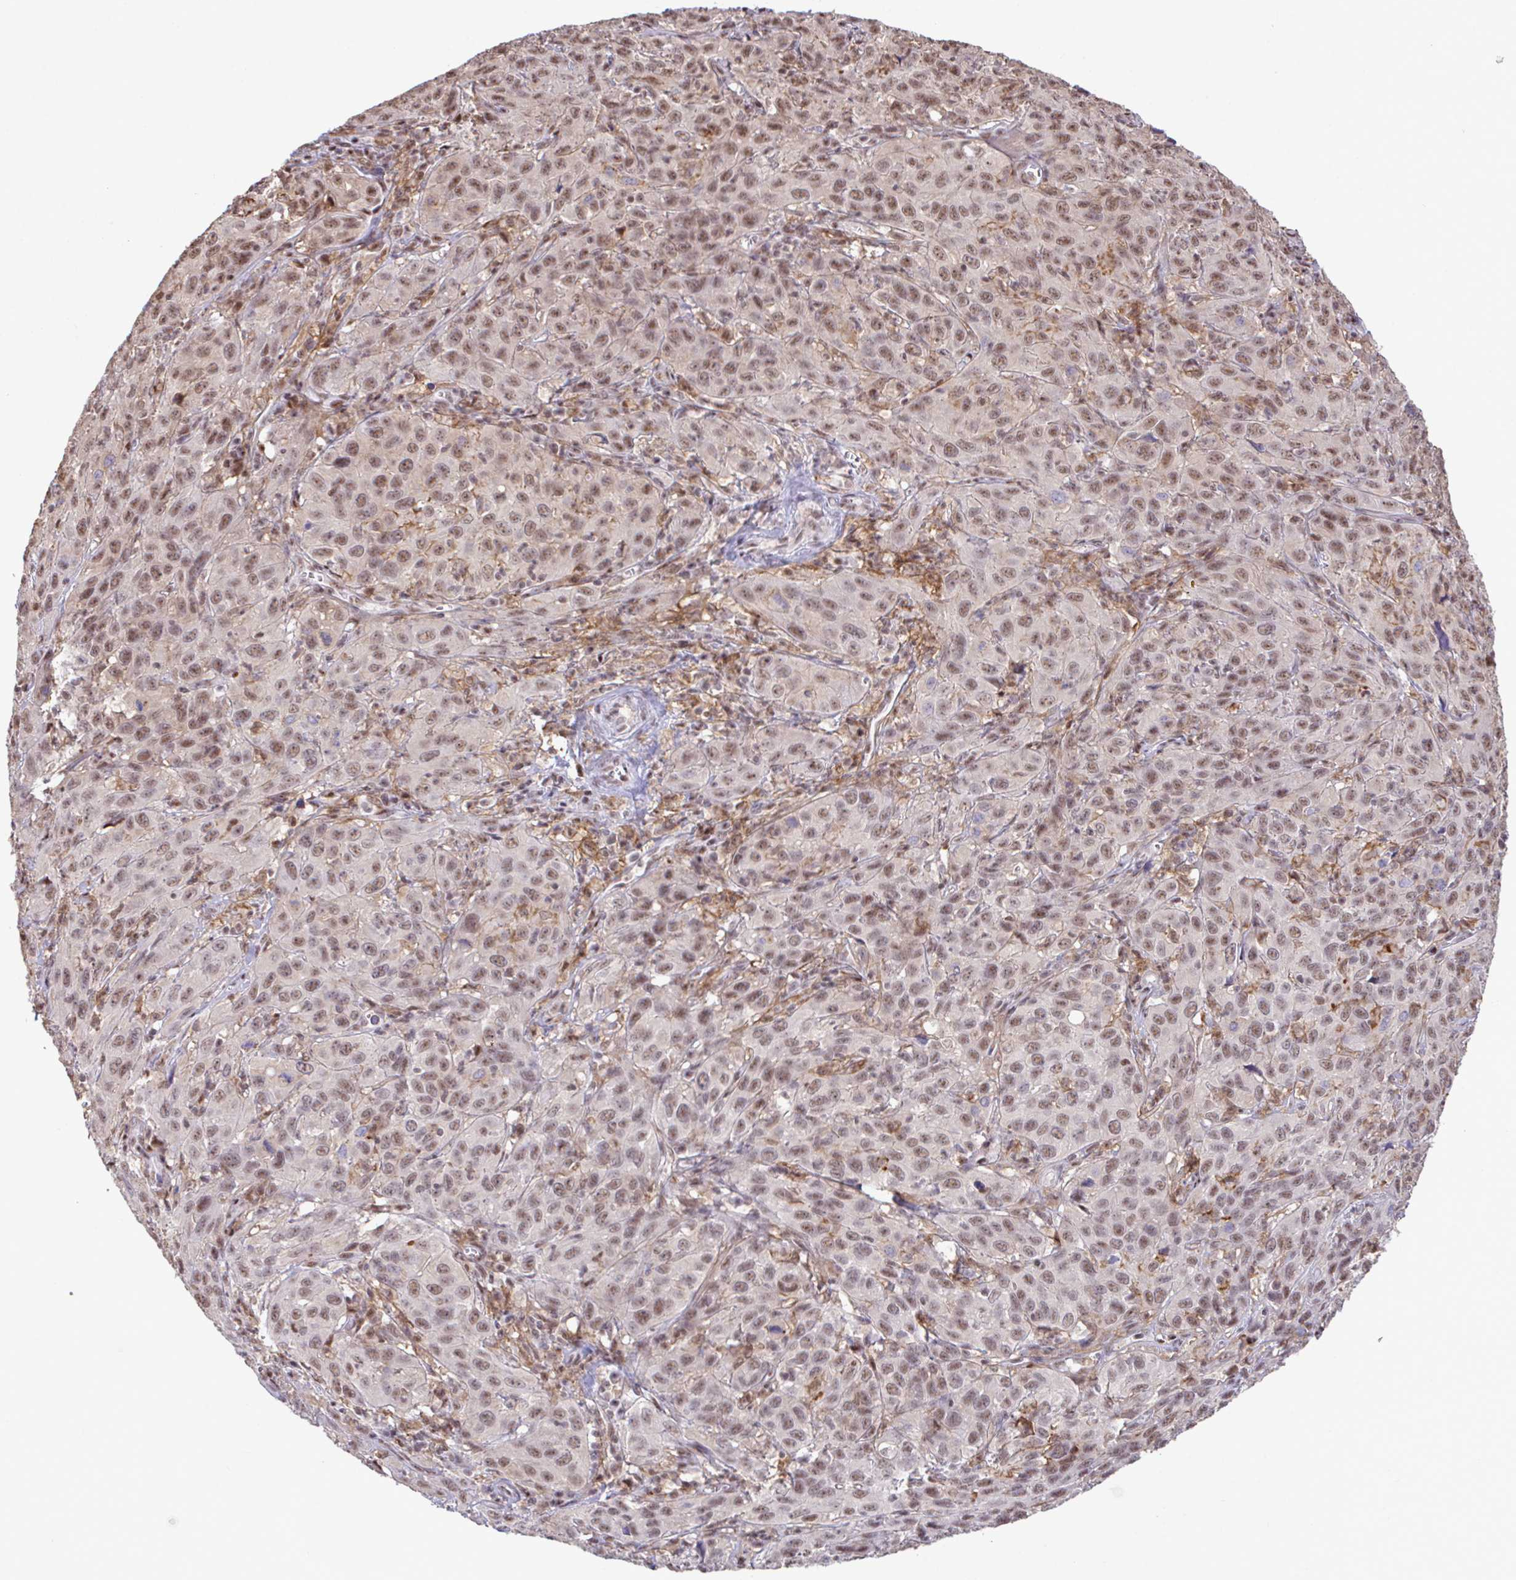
{"staining": {"intensity": "moderate", "quantity": ">75%", "location": "nuclear"}, "tissue": "cervical cancer", "cell_type": "Tumor cells", "image_type": "cancer", "snomed": [{"axis": "morphology", "description": "Normal tissue, NOS"}, {"axis": "morphology", "description": "Squamous cell carcinoma, NOS"}, {"axis": "topography", "description": "Cervix"}], "caption": "The immunohistochemical stain highlights moderate nuclear positivity in tumor cells of cervical cancer tissue.", "gene": "OR6K3", "patient": {"sex": "female", "age": 51}}